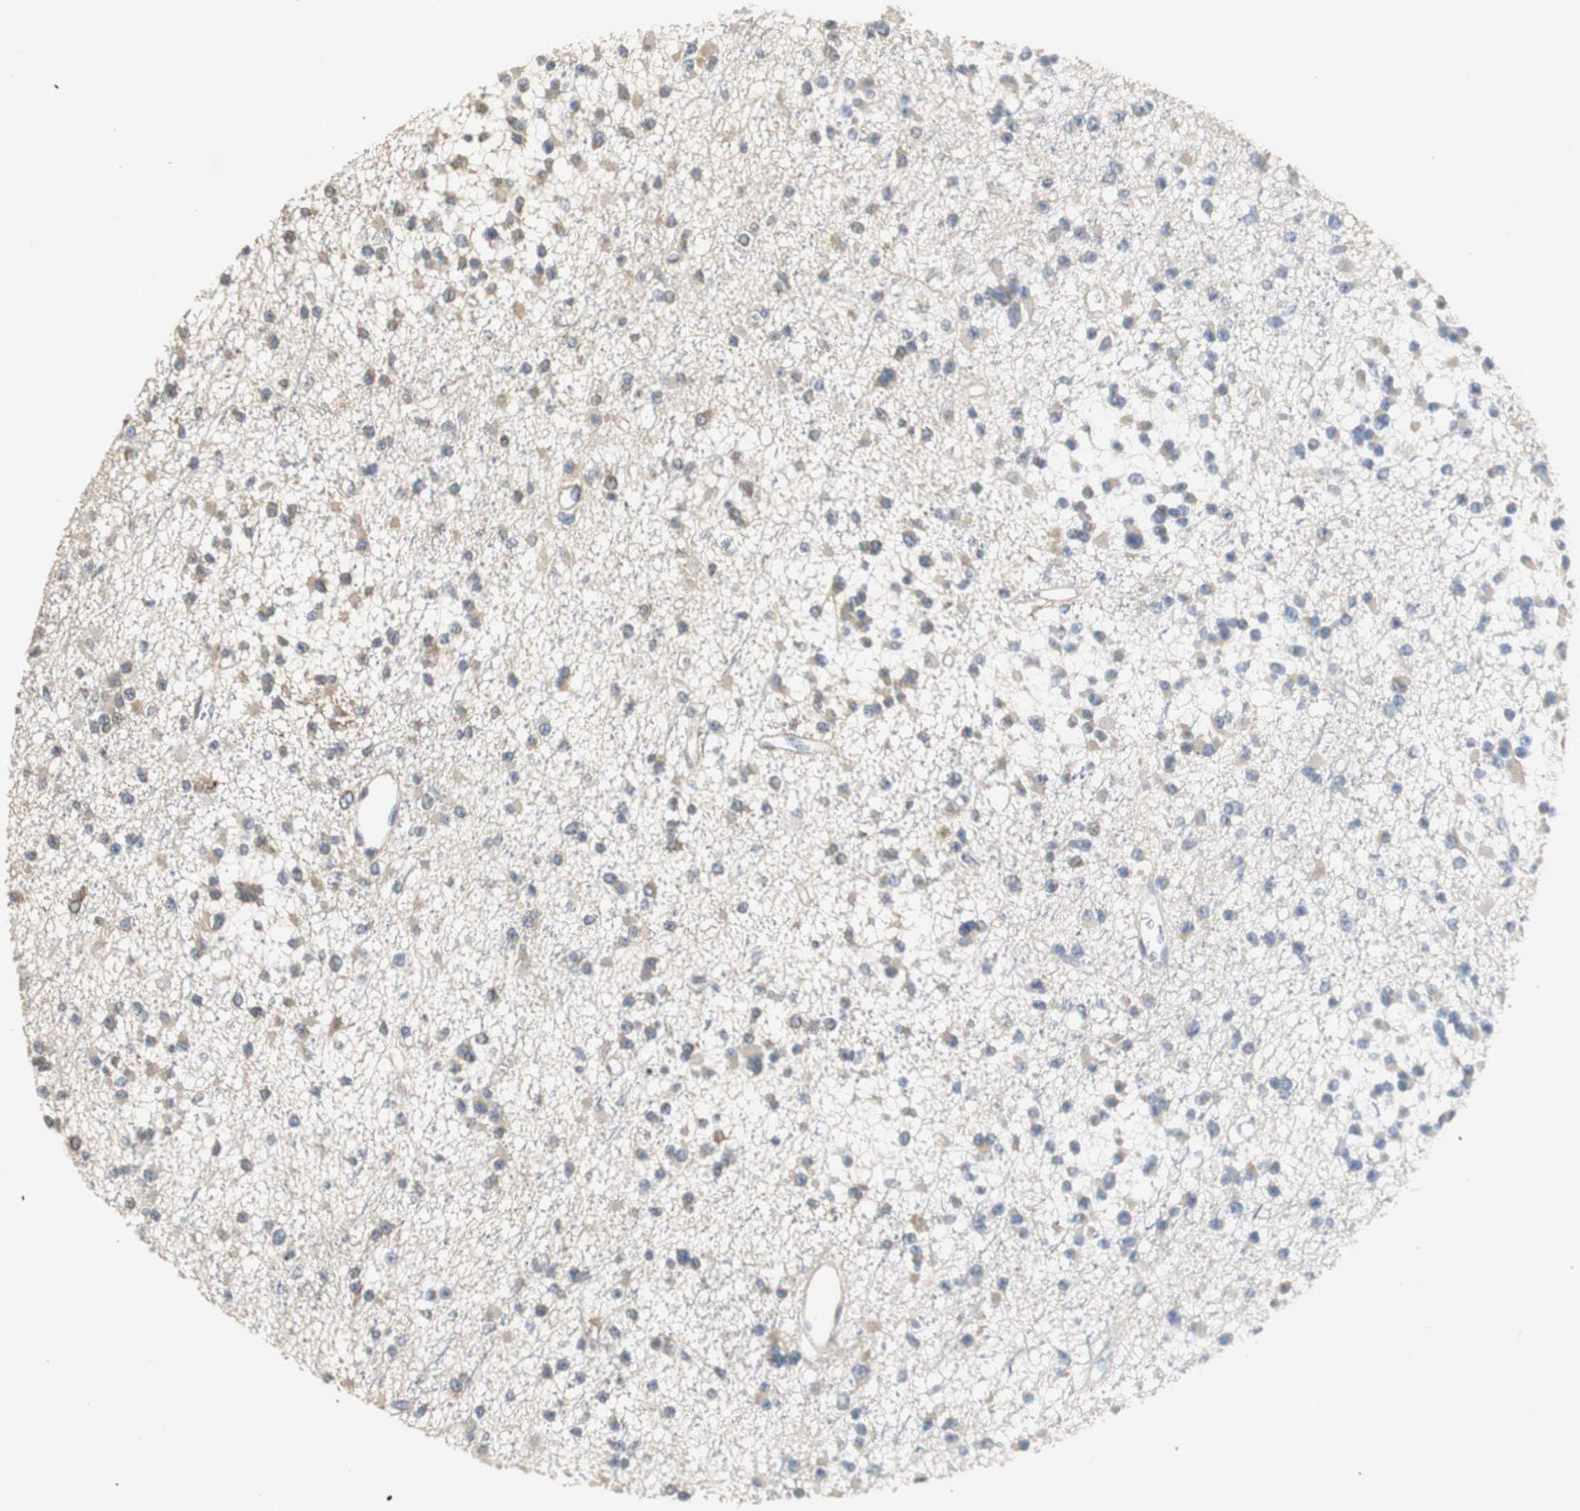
{"staining": {"intensity": "weak", "quantity": "<25%", "location": "cytoplasmic/membranous"}, "tissue": "glioma", "cell_type": "Tumor cells", "image_type": "cancer", "snomed": [{"axis": "morphology", "description": "Glioma, malignant, Low grade"}, {"axis": "topography", "description": "Brain"}], "caption": "Tumor cells show no significant protein positivity in low-grade glioma (malignant).", "gene": "HMGCL", "patient": {"sex": "female", "age": 22}}